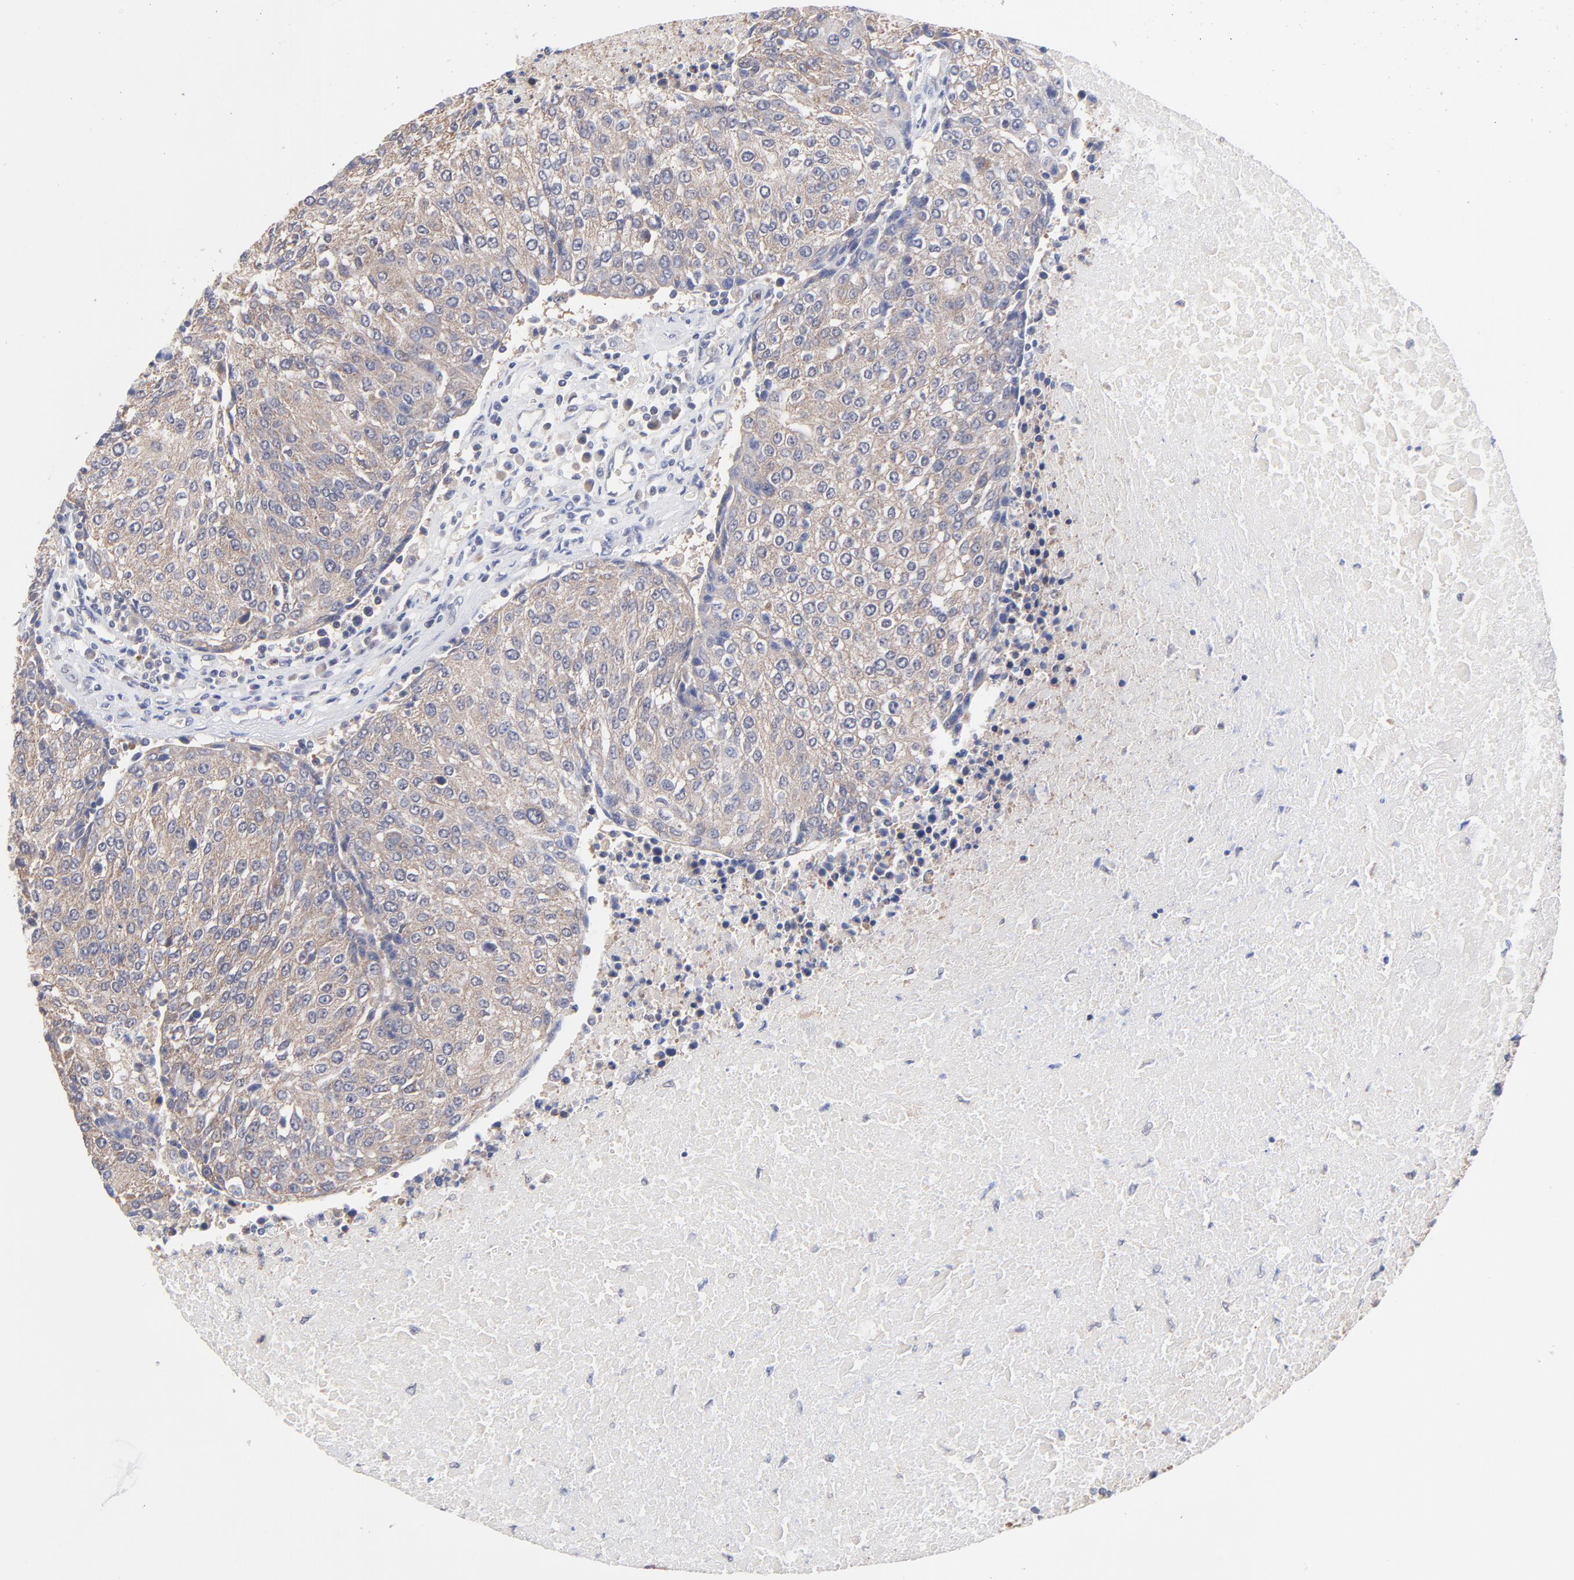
{"staining": {"intensity": "weak", "quantity": ">75%", "location": "cytoplasmic/membranous"}, "tissue": "urothelial cancer", "cell_type": "Tumor cells", "image_type": "cancer", "snomed": [{"axis": "morphology", "description": "Urothelial carcinoma, High grade"}, {"axis": "topography", "description": "Urinary bladder"}], "caption": "Tumor cells display low levels of weak cytoplasmic/membranous positivity in about >75% of cells in high-grade urothelial carcinoma.", "gene": "PCMT1", "patient": {"sex": "female", "age": 85}}